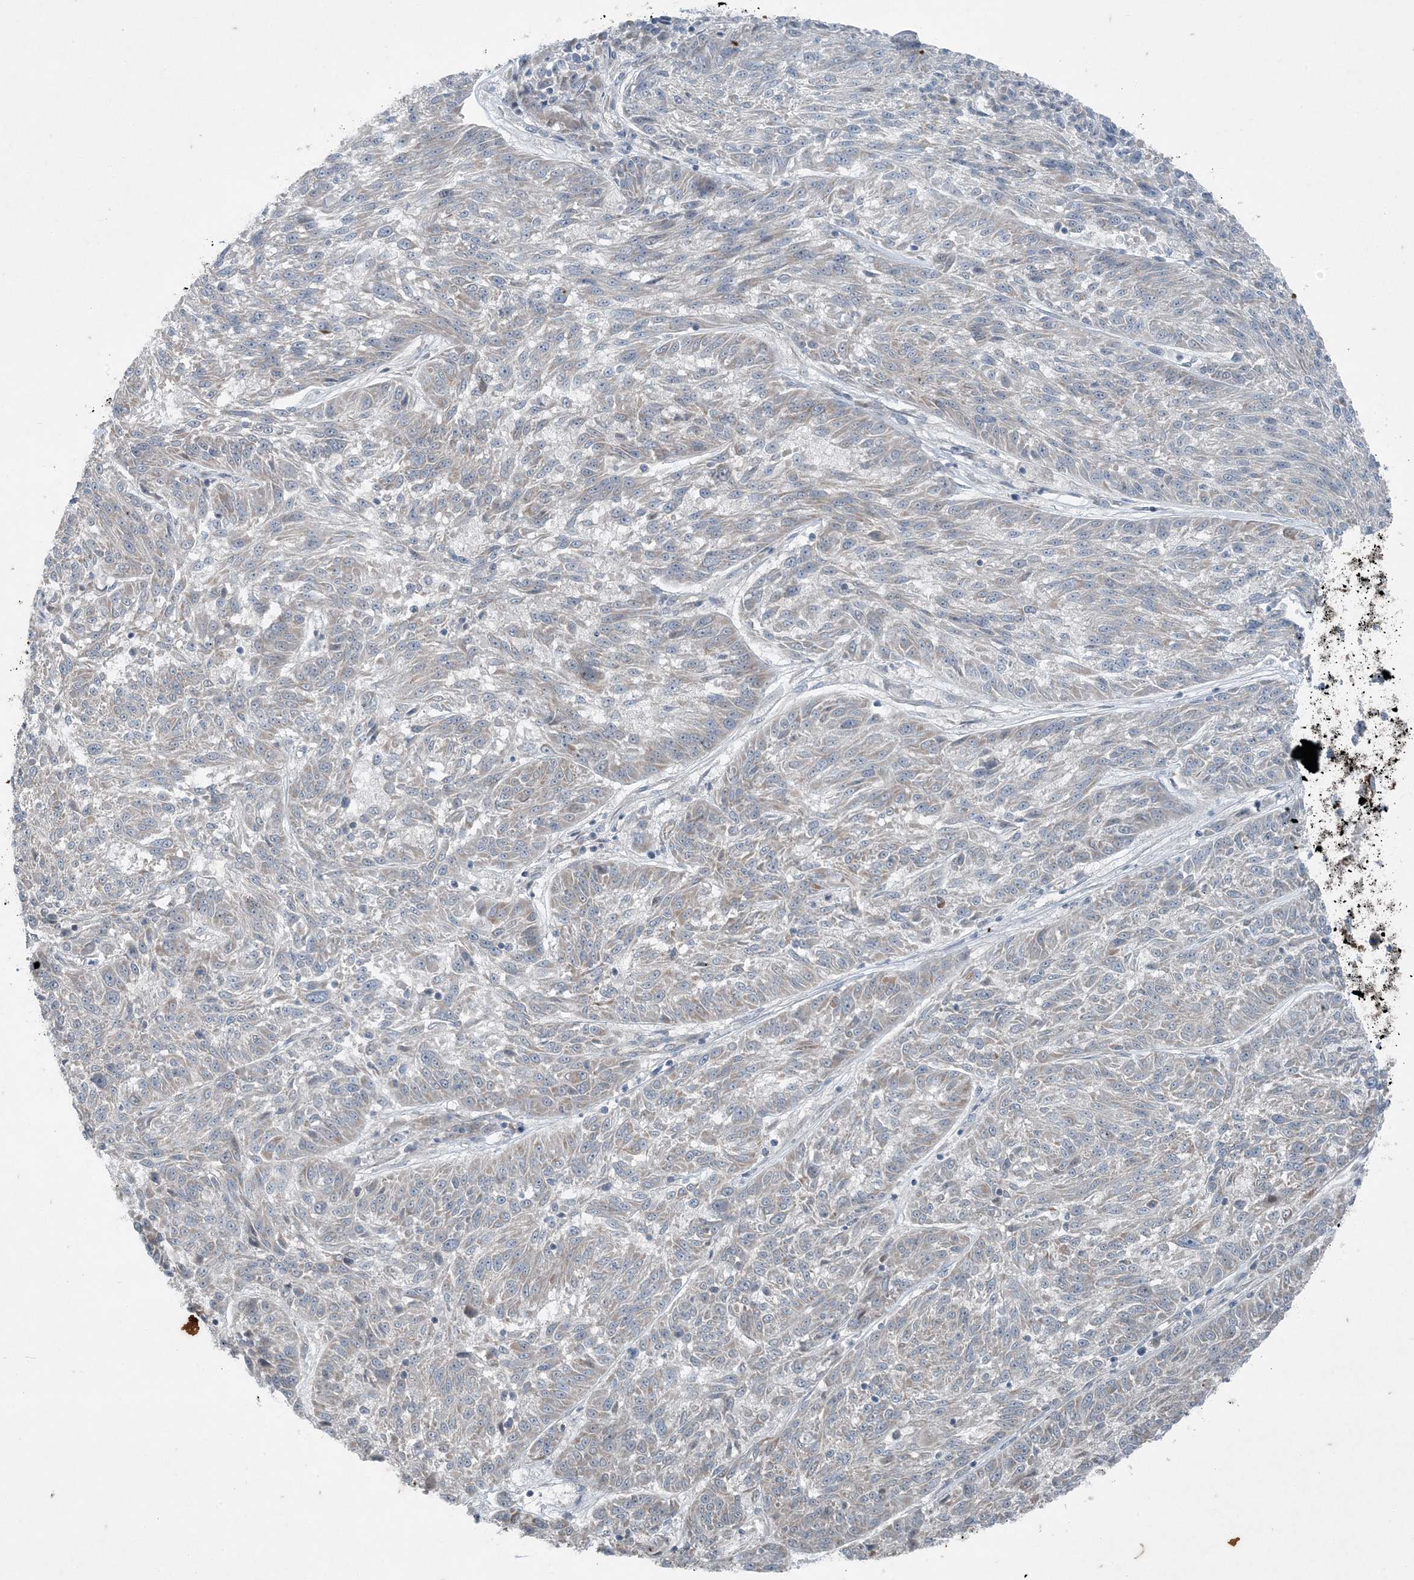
{"staining": {"intensity": "negative", "quantity": "none", "location": "none"}, "tissue": "melanoma", "cell_type": "Tumor cells", "image_type": "cancer", "snomed": [{"axis": "morphology", "description": "Malignant melanoma, NOS"}, {"axis": "topography", "description": "Skin"}], "caption": "A high-resolution micrograph shows IHC staining of malignant melanoma, which reveals no significant staining in tumor cells.", "gene": "PC", "patient": {"sex": "male", "age": 53}}